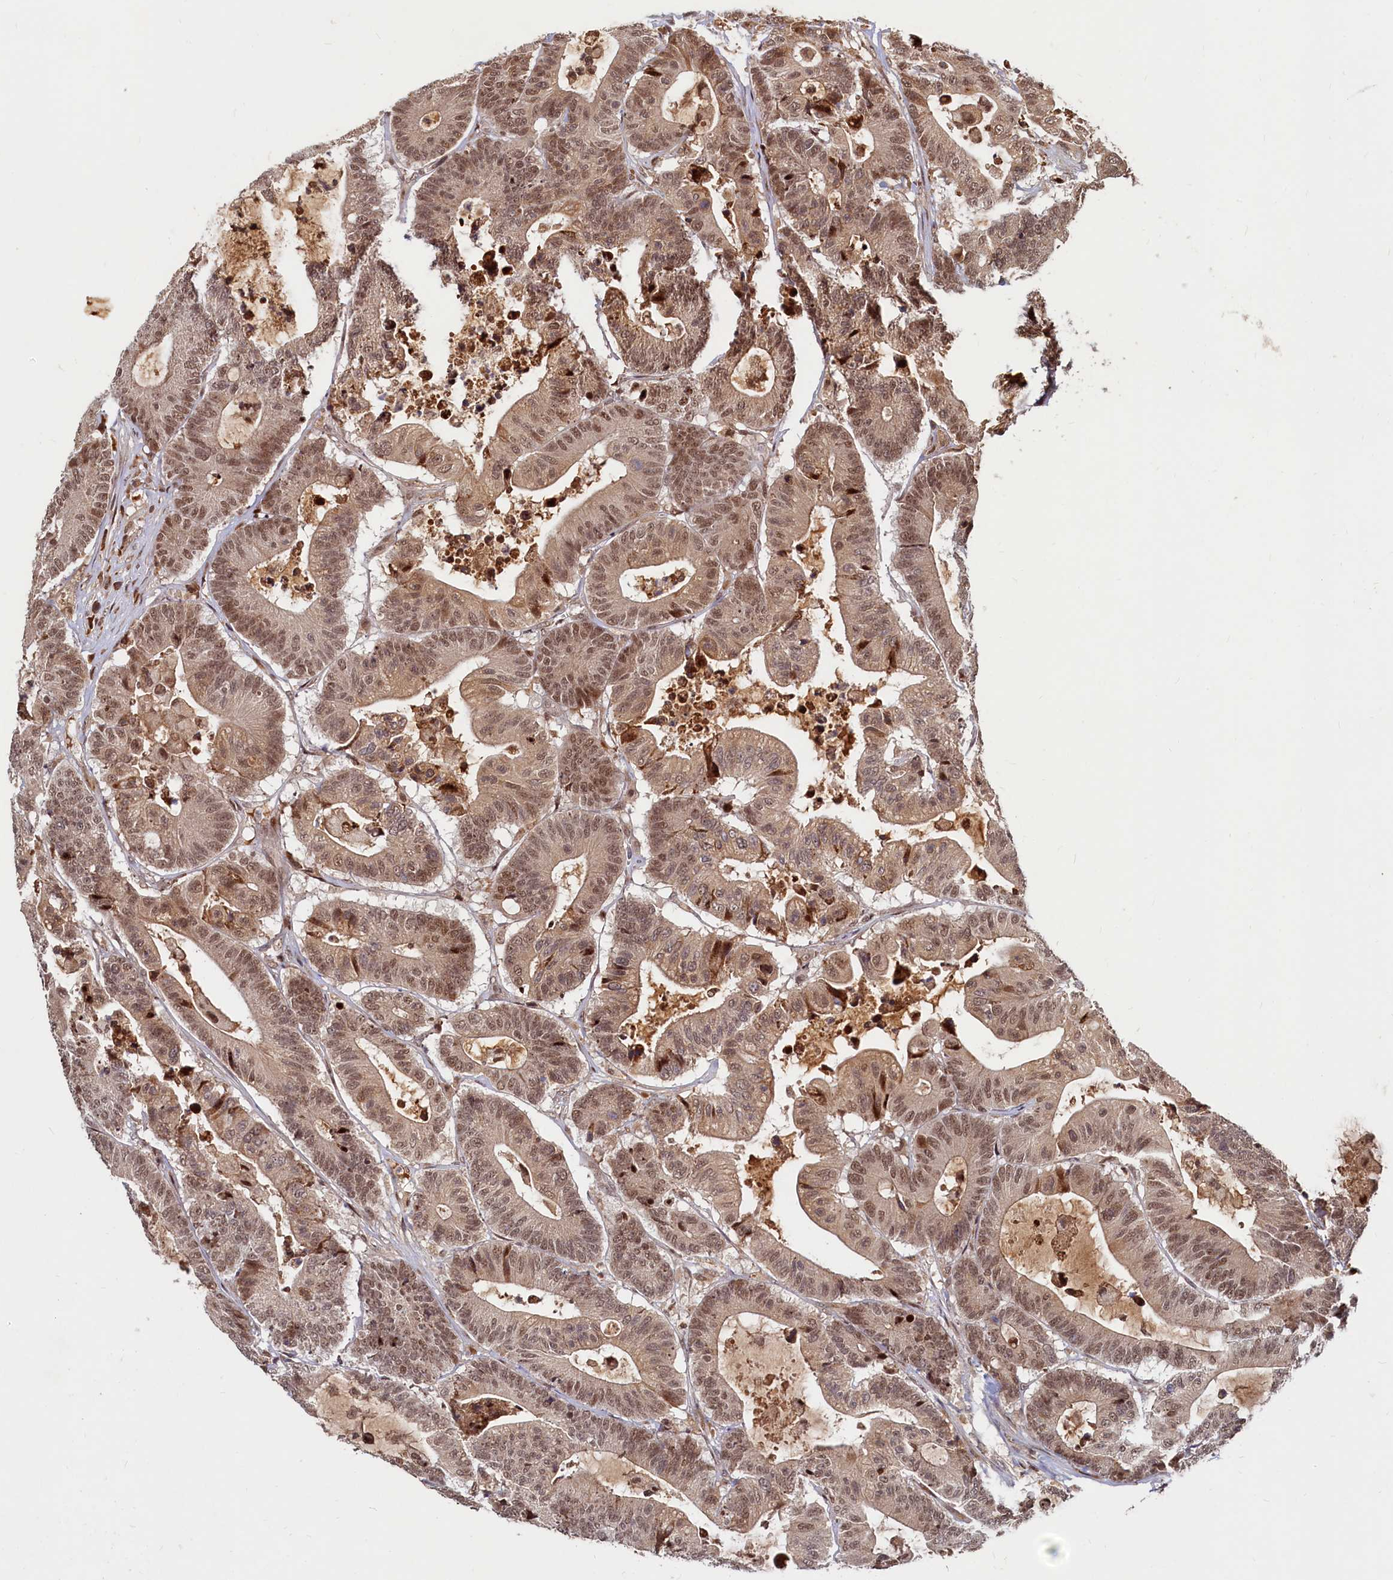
{"staining": {"intensity": "moderate", "quantity": ">75%", "location": "nuclear"}, "tissue": "colorectal cancer", "cell_type": "Tumor cells", "image_type": "cancer", "snomed": [{"axis": "morphology", "description": "Adenocarcinoma, NOS"}, {"axis": "topography", "description": "Colon"}], "caption": "This photomicrograph exhibits immunohistochemistry (IHC) staining of colorectal cancer (adenocarcinoma), with medium moderate nuclear positivity in approximately >75% of tumor cells.", "gene": "TRAPPC4", "patient": {"sex": "female", "age": 84}}